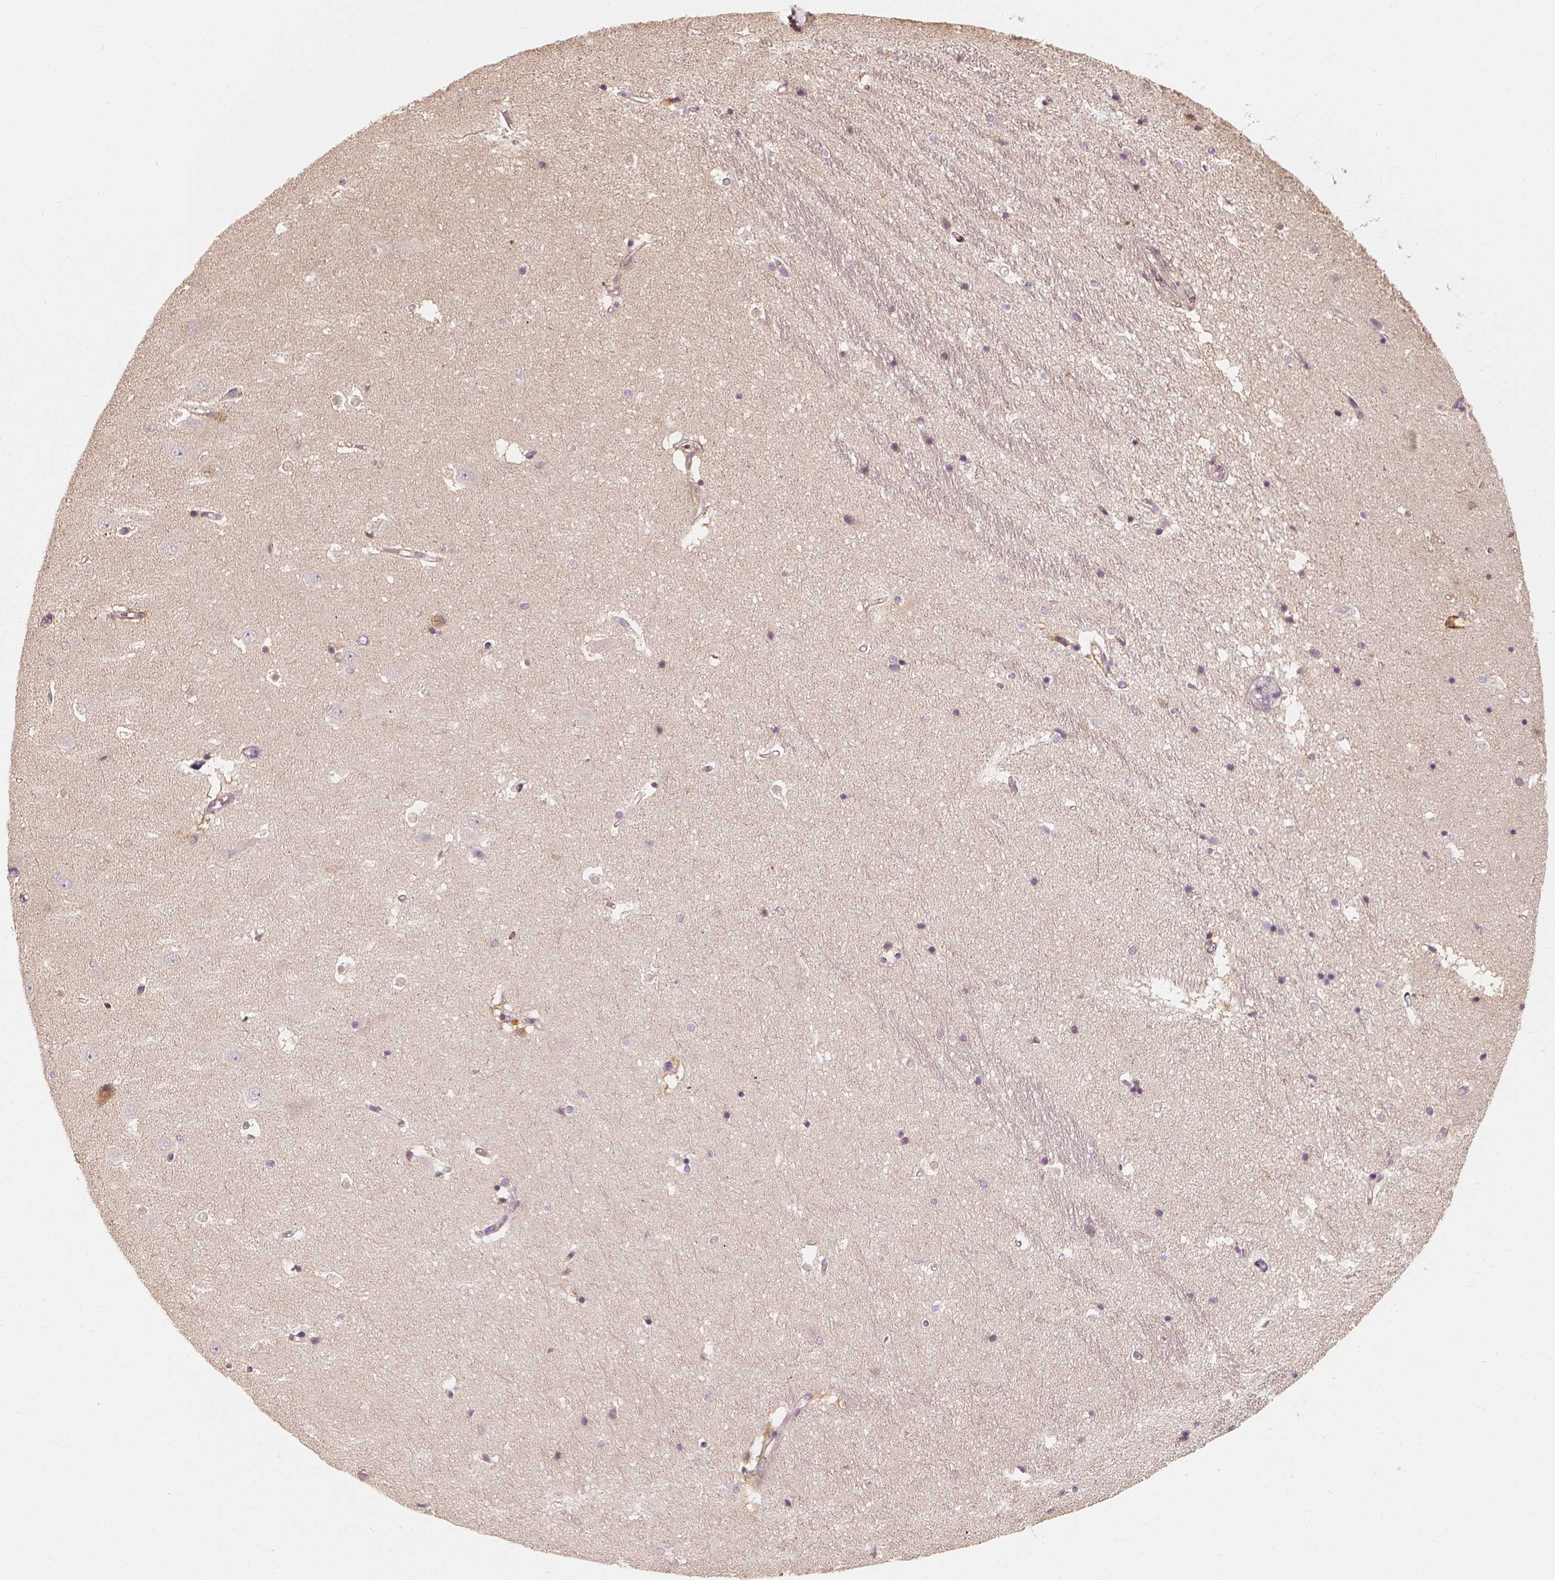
{"staining": {"intensity": "weak", "quantity": "<25%", "location": "cytoplasmic/membranous"}, "tissue": "hippocampus", "cell_type": "Glial cells", "image_type": "normal", "snomed": [{"axis": "morphology", "description": "Normal tissue, NOS"}, {"axis": "topography", "description": "Hippocampus"}], "caption": "High power microscopy histopathology image of an immunohistochemistry (IHC) photomicrograph of normal hippocampus, revealing no significant expression in glial cells.", "gene": "SQSTM1", "patient": {"sex": "male", "age": 44}}